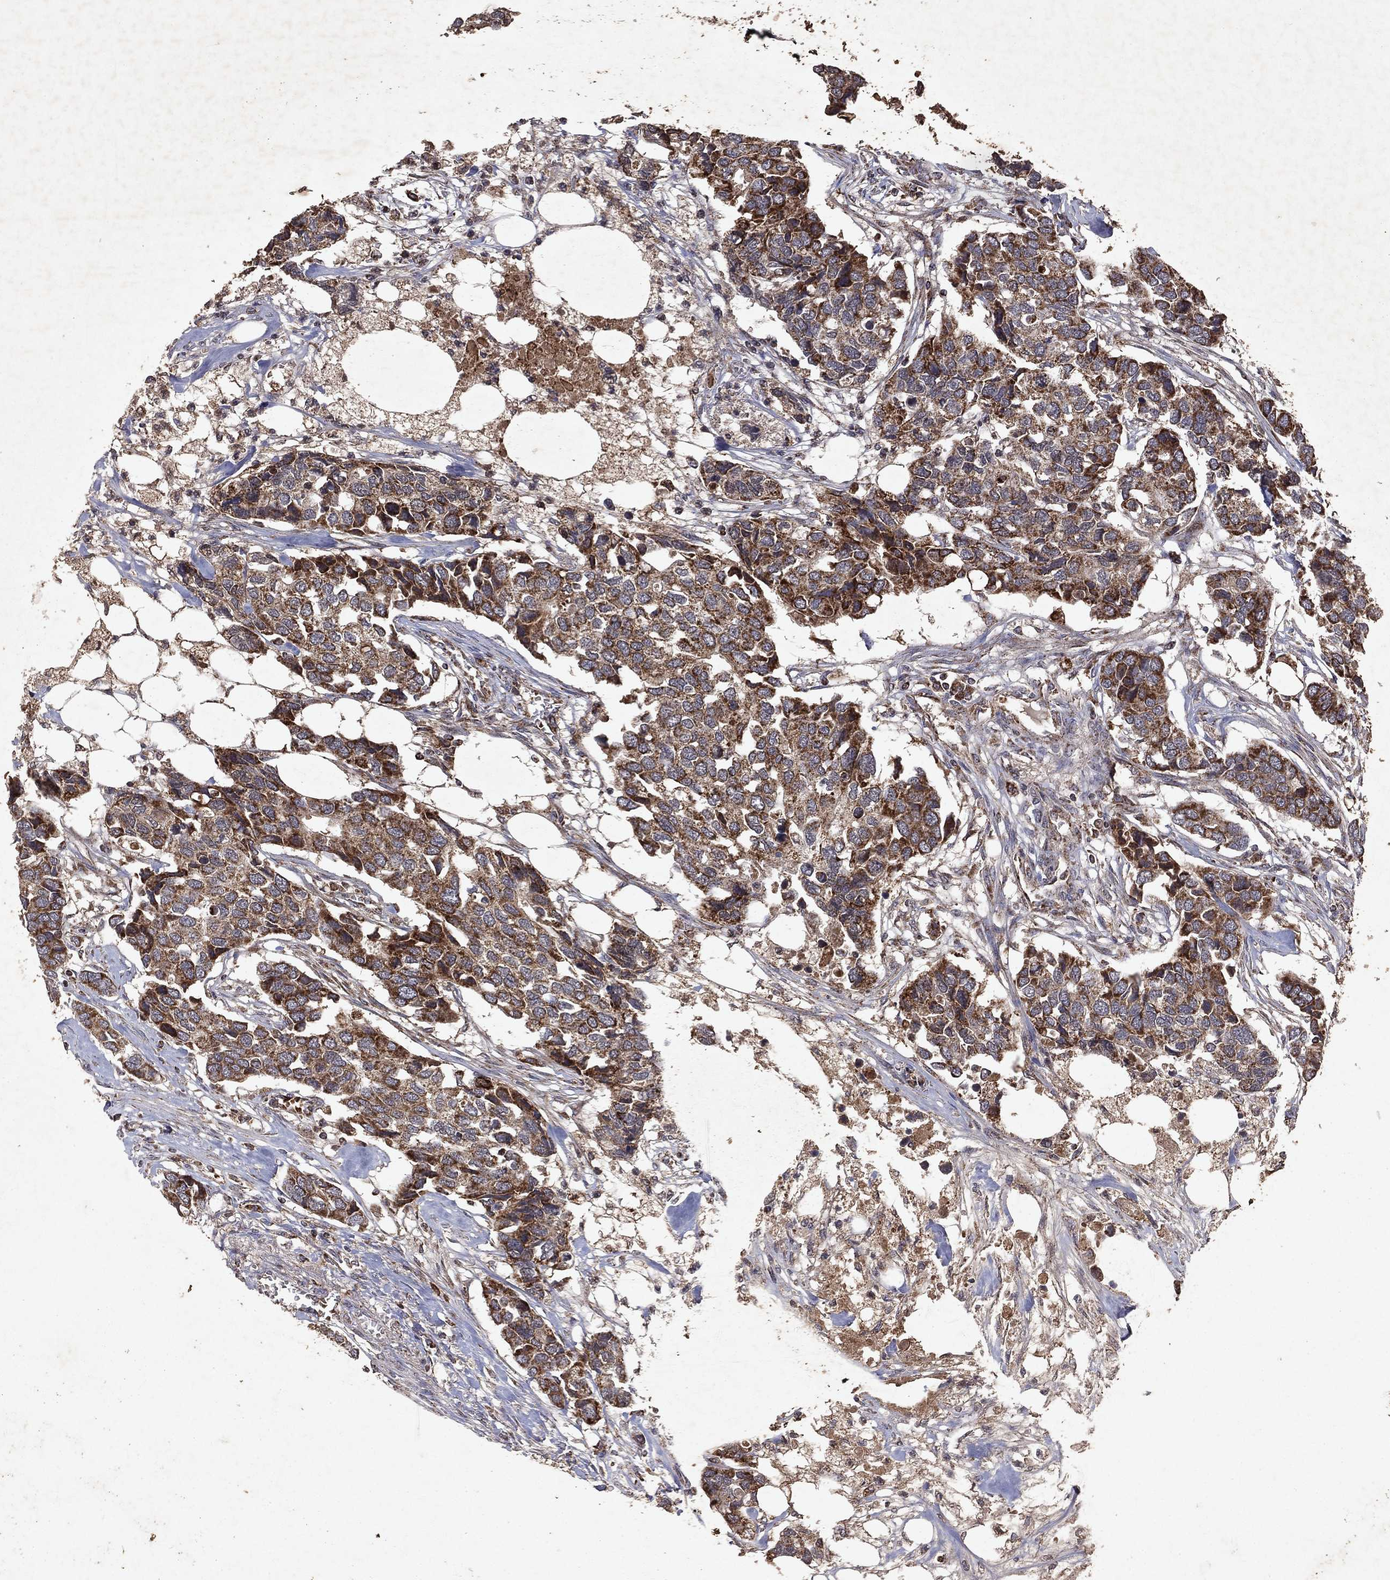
{"staining": {"intensity": "strong", "quantity": "25%-75%", "location": "cytoplasmic/membranous"}, "tissue": "breast cancer", "cell_type": "Tumor cells", "image_type": "cancer", "snomed": [{"axis": "morphology", "description": "Duct carcinoma"}, {"axis": "topography", "description": "Breast"}], "caption": "Strong cytoplasmic/membranous protein positivity is seen in about 25%-75% of tumor cells in invasive ductal carcinoma (breast).", "gene": "PYROXD2", "patient": {"sex": "female", "age": 83}}